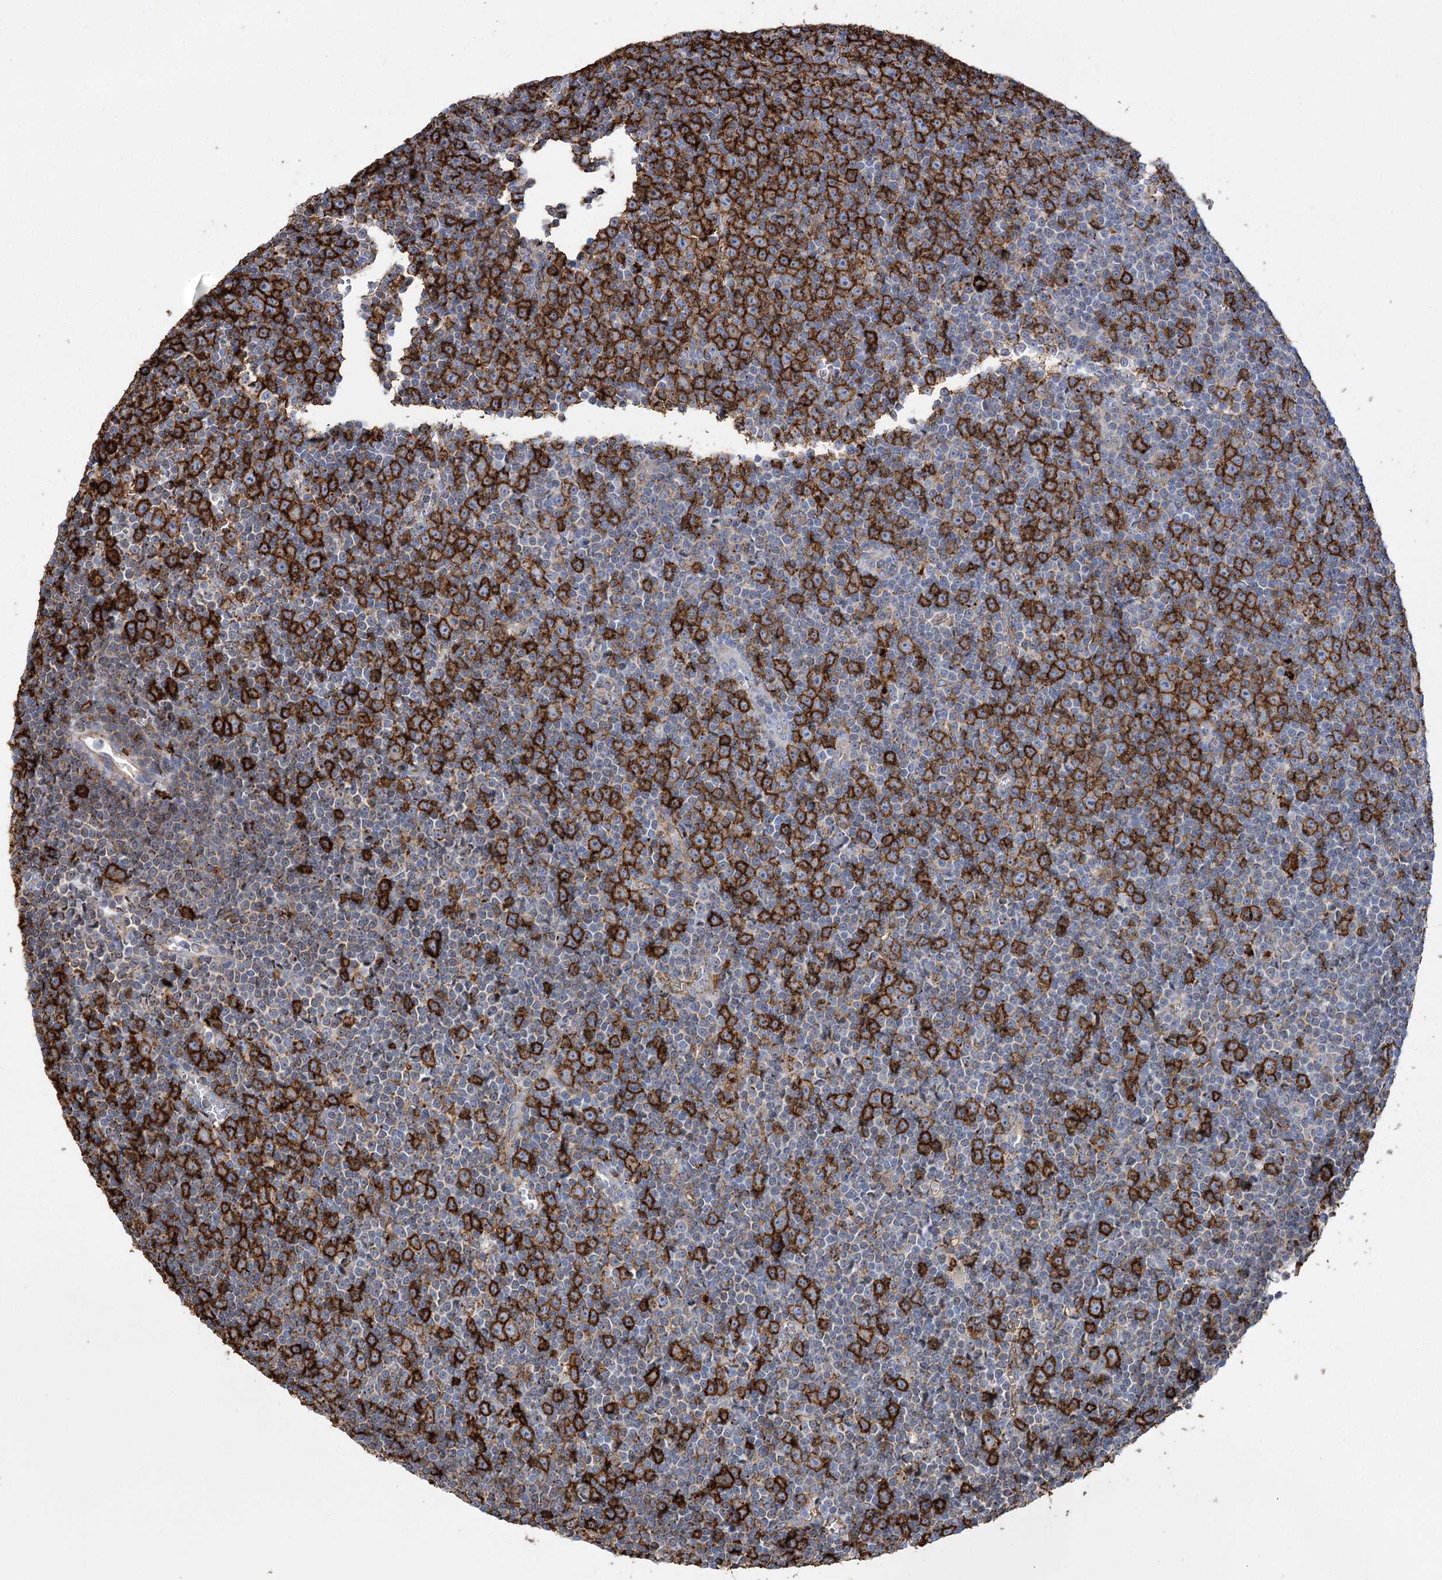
{"staining": {"intensity": "strong", "quantity": "25%-75%", "location": "cytoplasmic/membranous"}, "tissue": "lymphoma", "cell_type": "Tumor cells", "image_type": "cancer", "snomed": [{"axis": "morphology", "description": "Malignant lymphoma, non-Hodgkin's type, Low grade"}, {"axis": "topography", "description": "Lymph node"}], "caption": "A photomicrograph of low-grade malignant lymphoma, non-Hodgkin's type stained for a protein shows strong cytoplasmic/membranous brown staining in tumor cells.", "gene": "PIWIL4", "patient": {"sex": "female", "age": 67}}